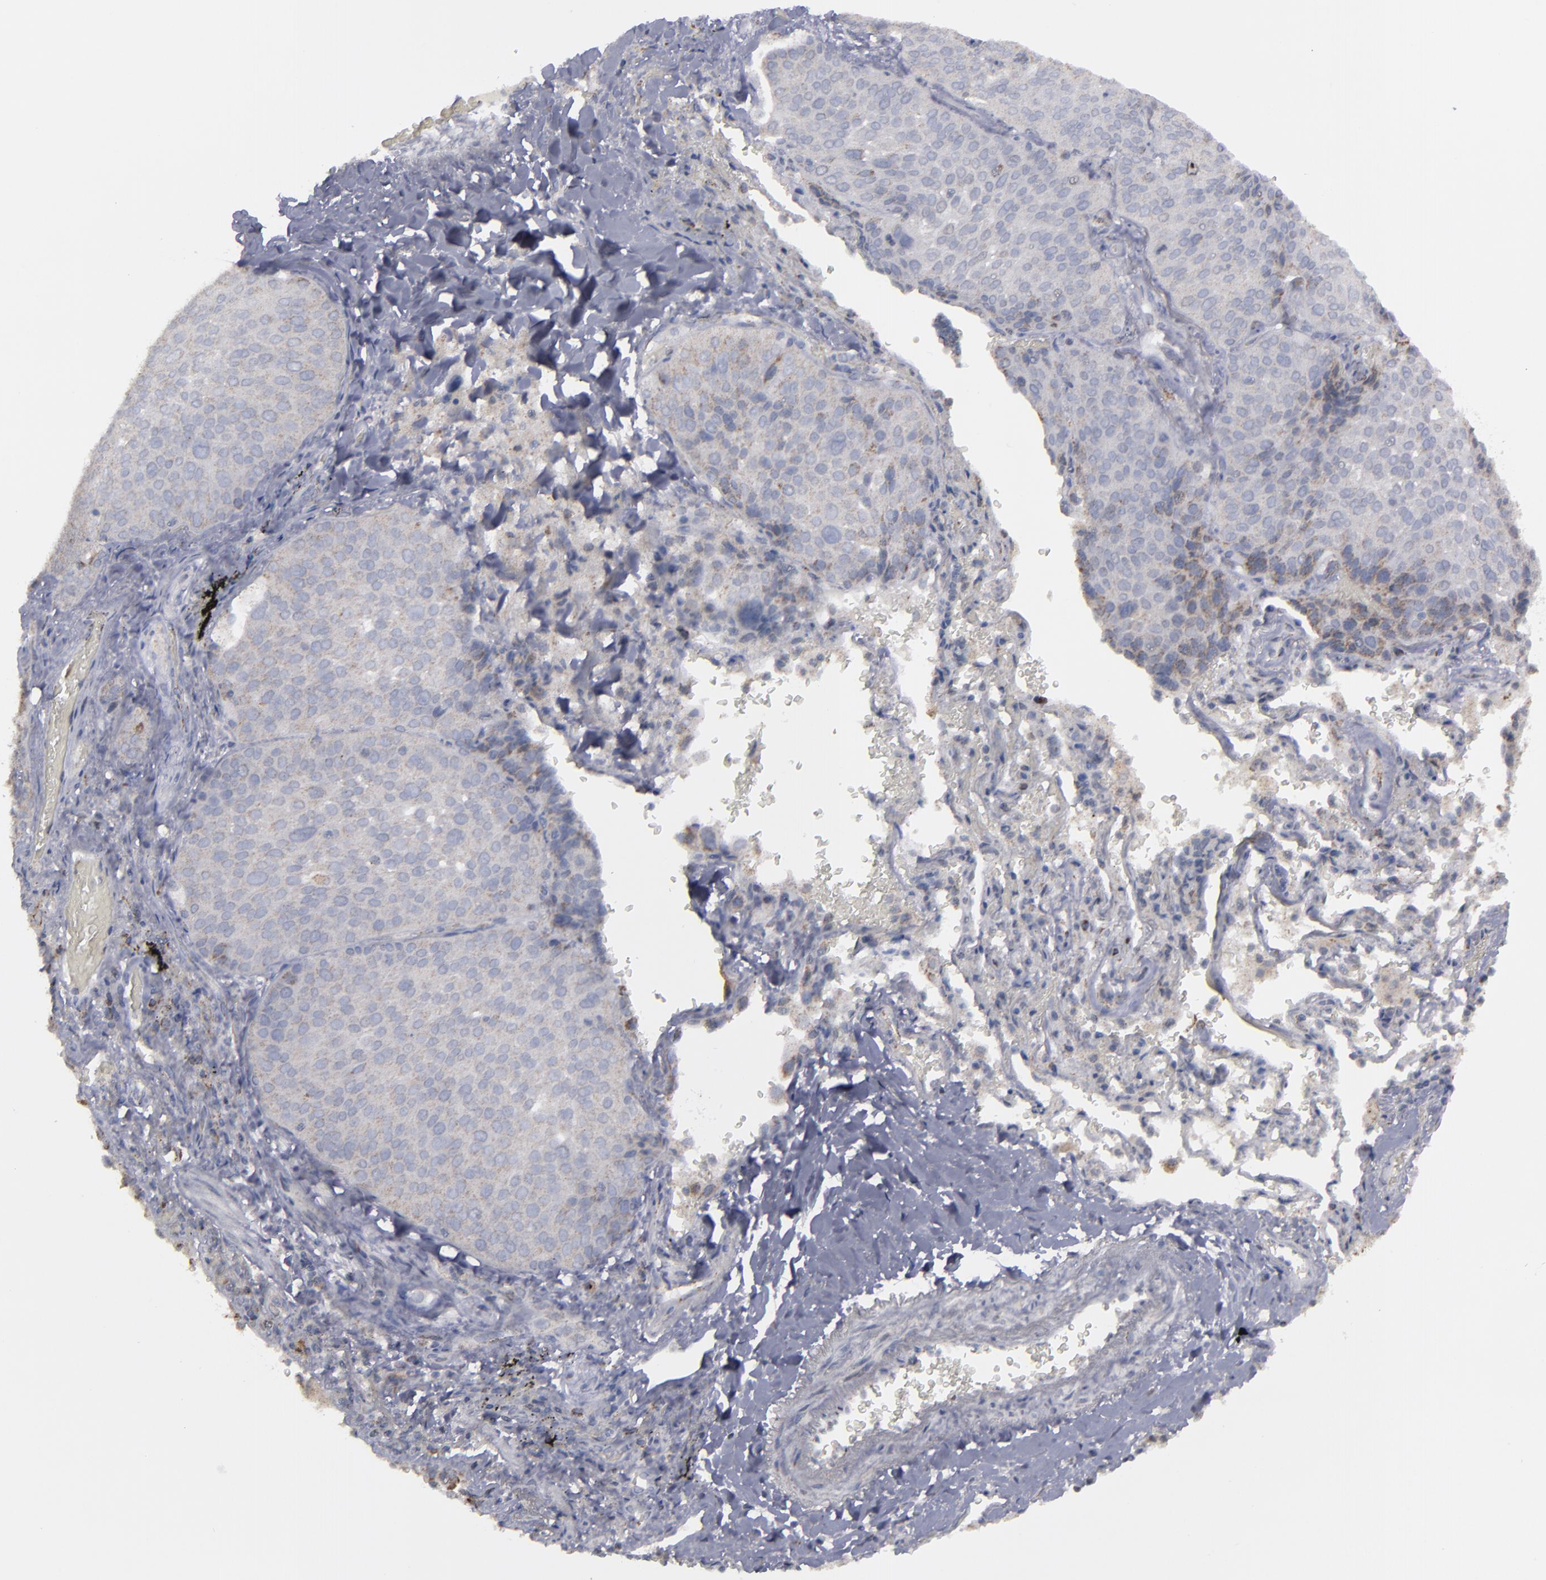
{"staining": {"intensity": "moderate", "quantity": "25%-75%", "location": "cytoplasmic/membranous"}, "tissue": "lung cancer", "cell_type": "Tumor cells", "image_type": "cancer", "snomed": [{"axis": "morphology", "description": "Squamous cell carcinoma, NOS"}, {"axis": "topography", "description": "Lung"}], "caption": "Squamous cell carcinoma (lung) was stained to show a protein in brown. There is medium levels of moderate cytoplasmic/membranous expression in approximately 25%-75% of tumor cells.", "gene": "MYOM2", "patient": {"sex": "male", "age": 54}}